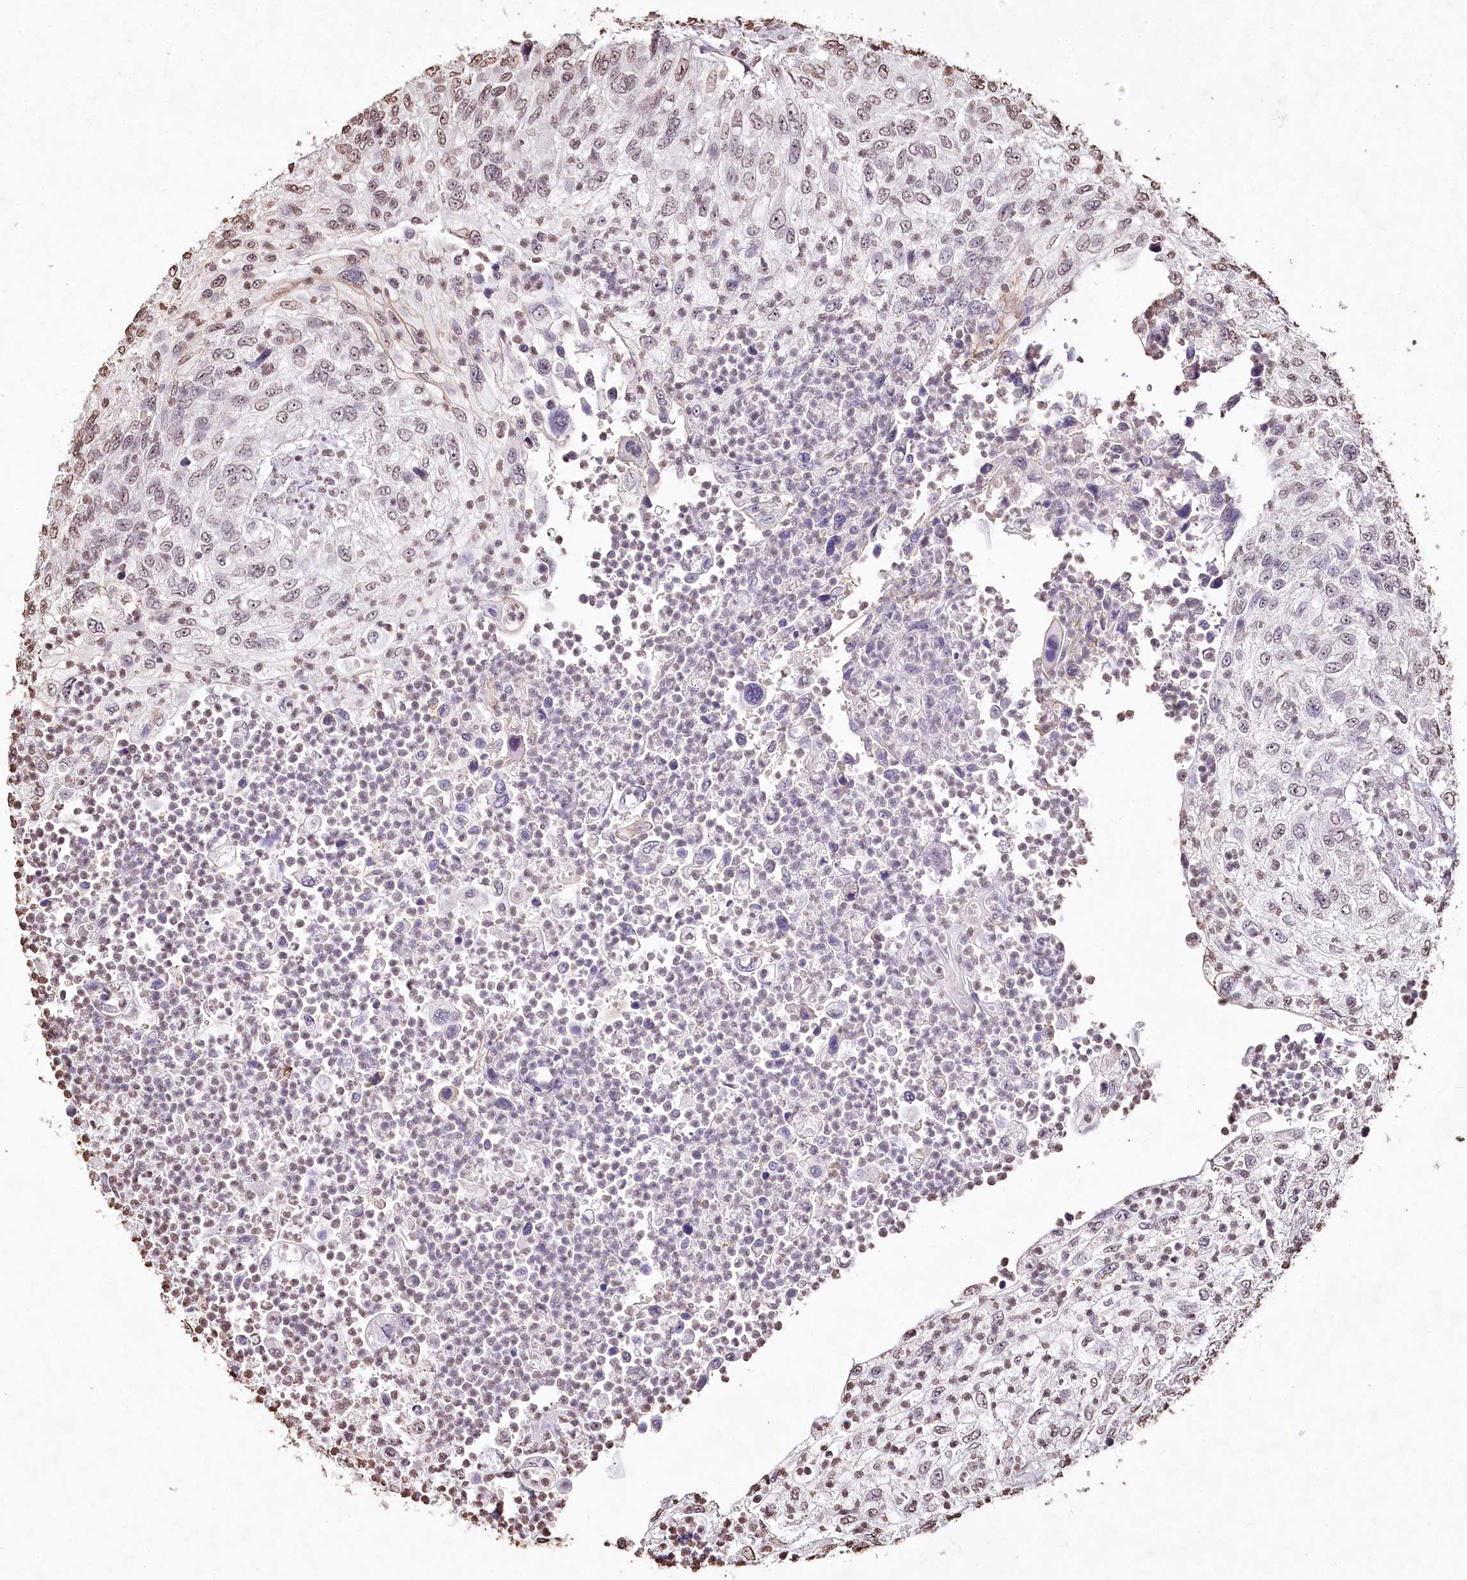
{"staining": {"intensity": "moderate", "quantity": "<25%", "location": "nuclear"}, "tissue": "urothelial cancer", "cell_type": "Tumor cells", "image_type": "cancer", "snomed": [{"axis": "morphology", "description": "Urothelial carcinoma, High grade"}, {"axis": "topography", "description": "Urinary bladder"}], "caption": "Human high-grade urothelial carcinoma stained with a brown dye demonstrates moderate nuclear positive positivity in about <25% of tumor cells.", "gene": "DMXL1", "patient": {"sex": "female", "age": 60}}